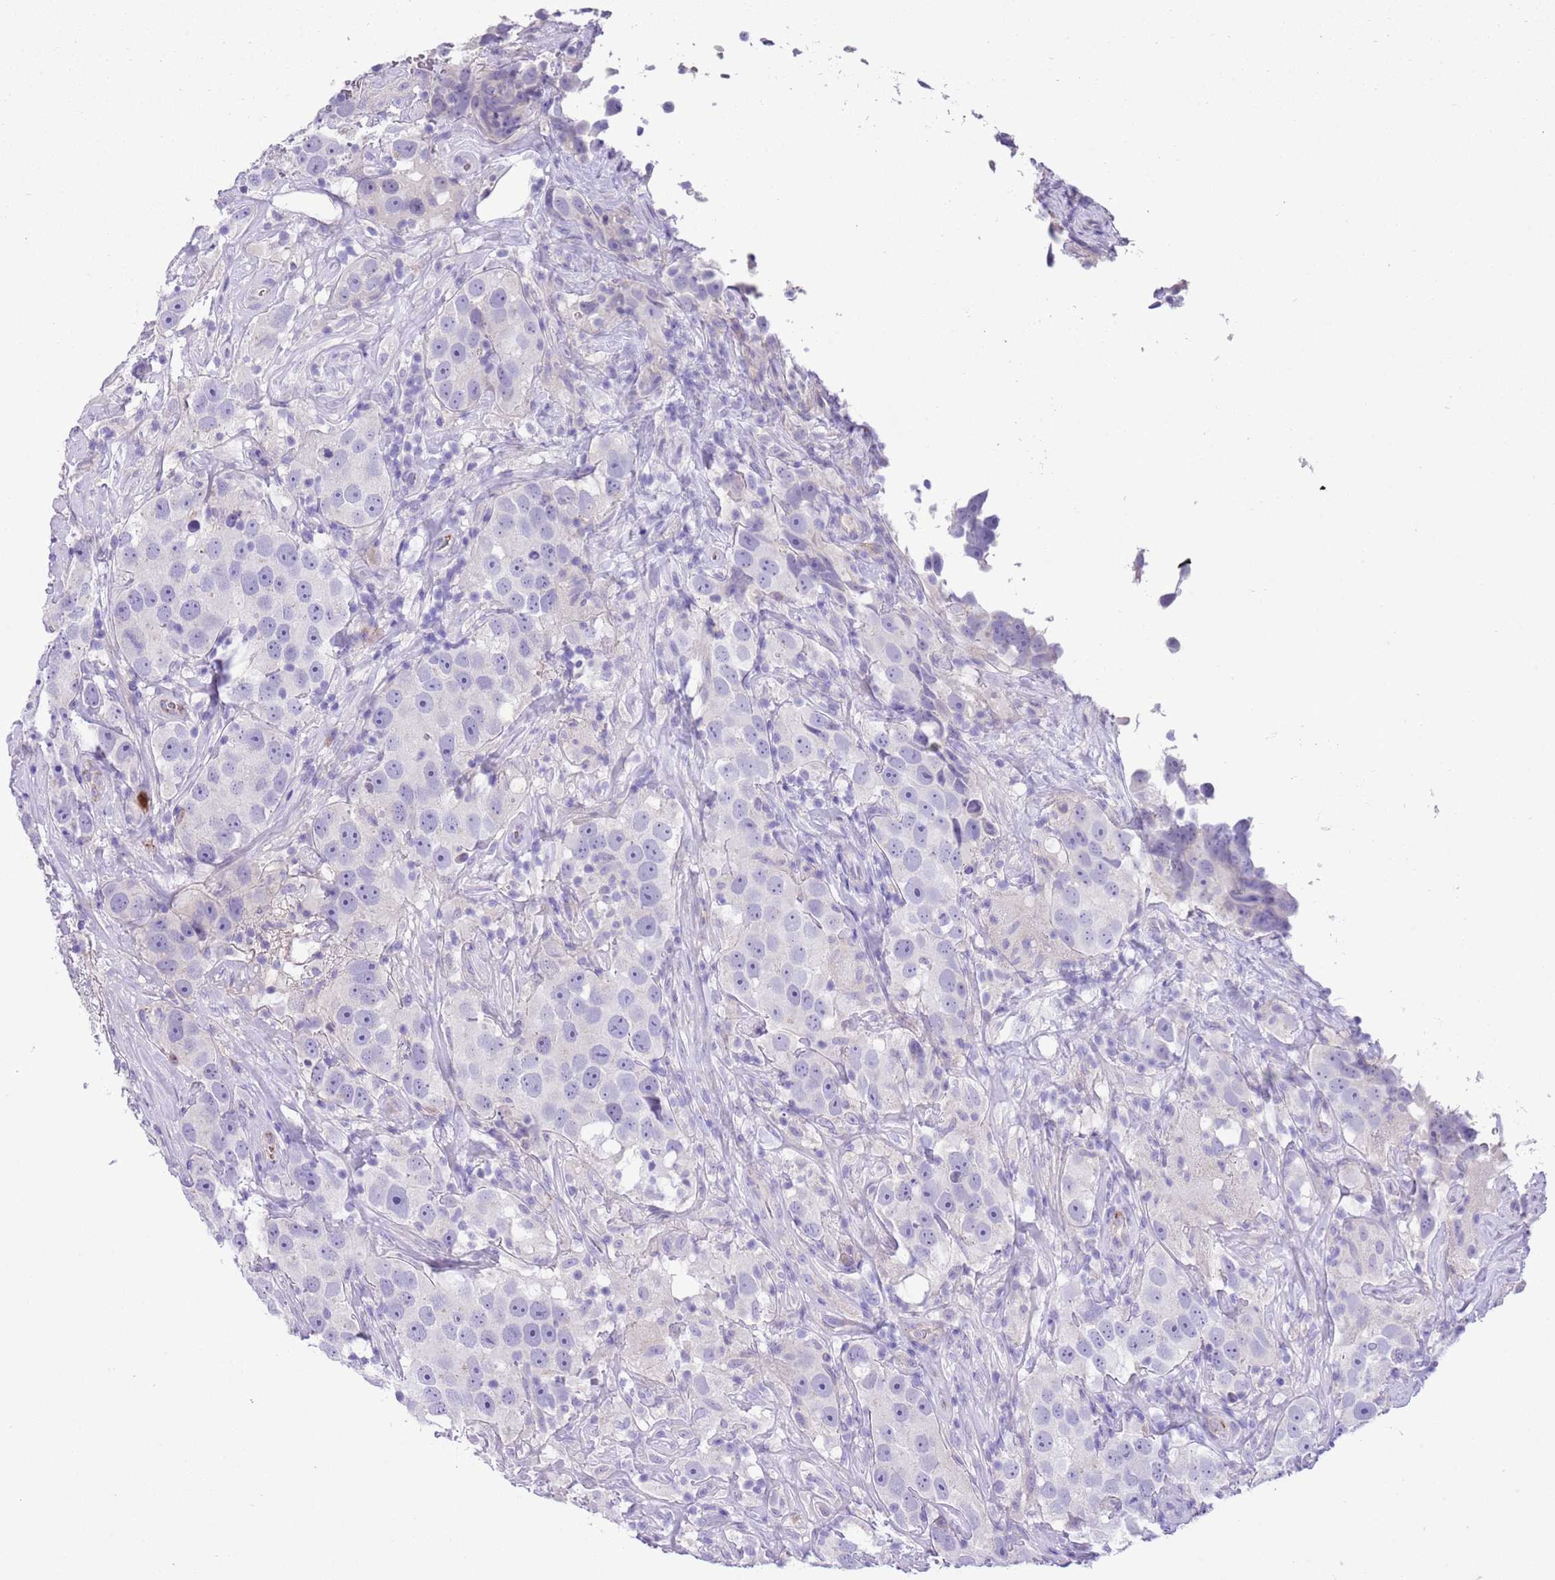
{"staining": {"intensity": "negative", "quantity": "none", "location": "none"}, "tissue": "testis cancer", "cell_type": "Tumor cells", "image_type": "cancer", "snomed": [{"axis": "morphology", "description": "Seminoma, NOS"}, {"axis": "topography", "description": "Testis"}], "caption": "This is a photomicrograph of IHC staining of testis cancer, which shows no staining in tumor cells.", "gene": "CLEC2A", "patient": {"sex": "male", "age": 49}}